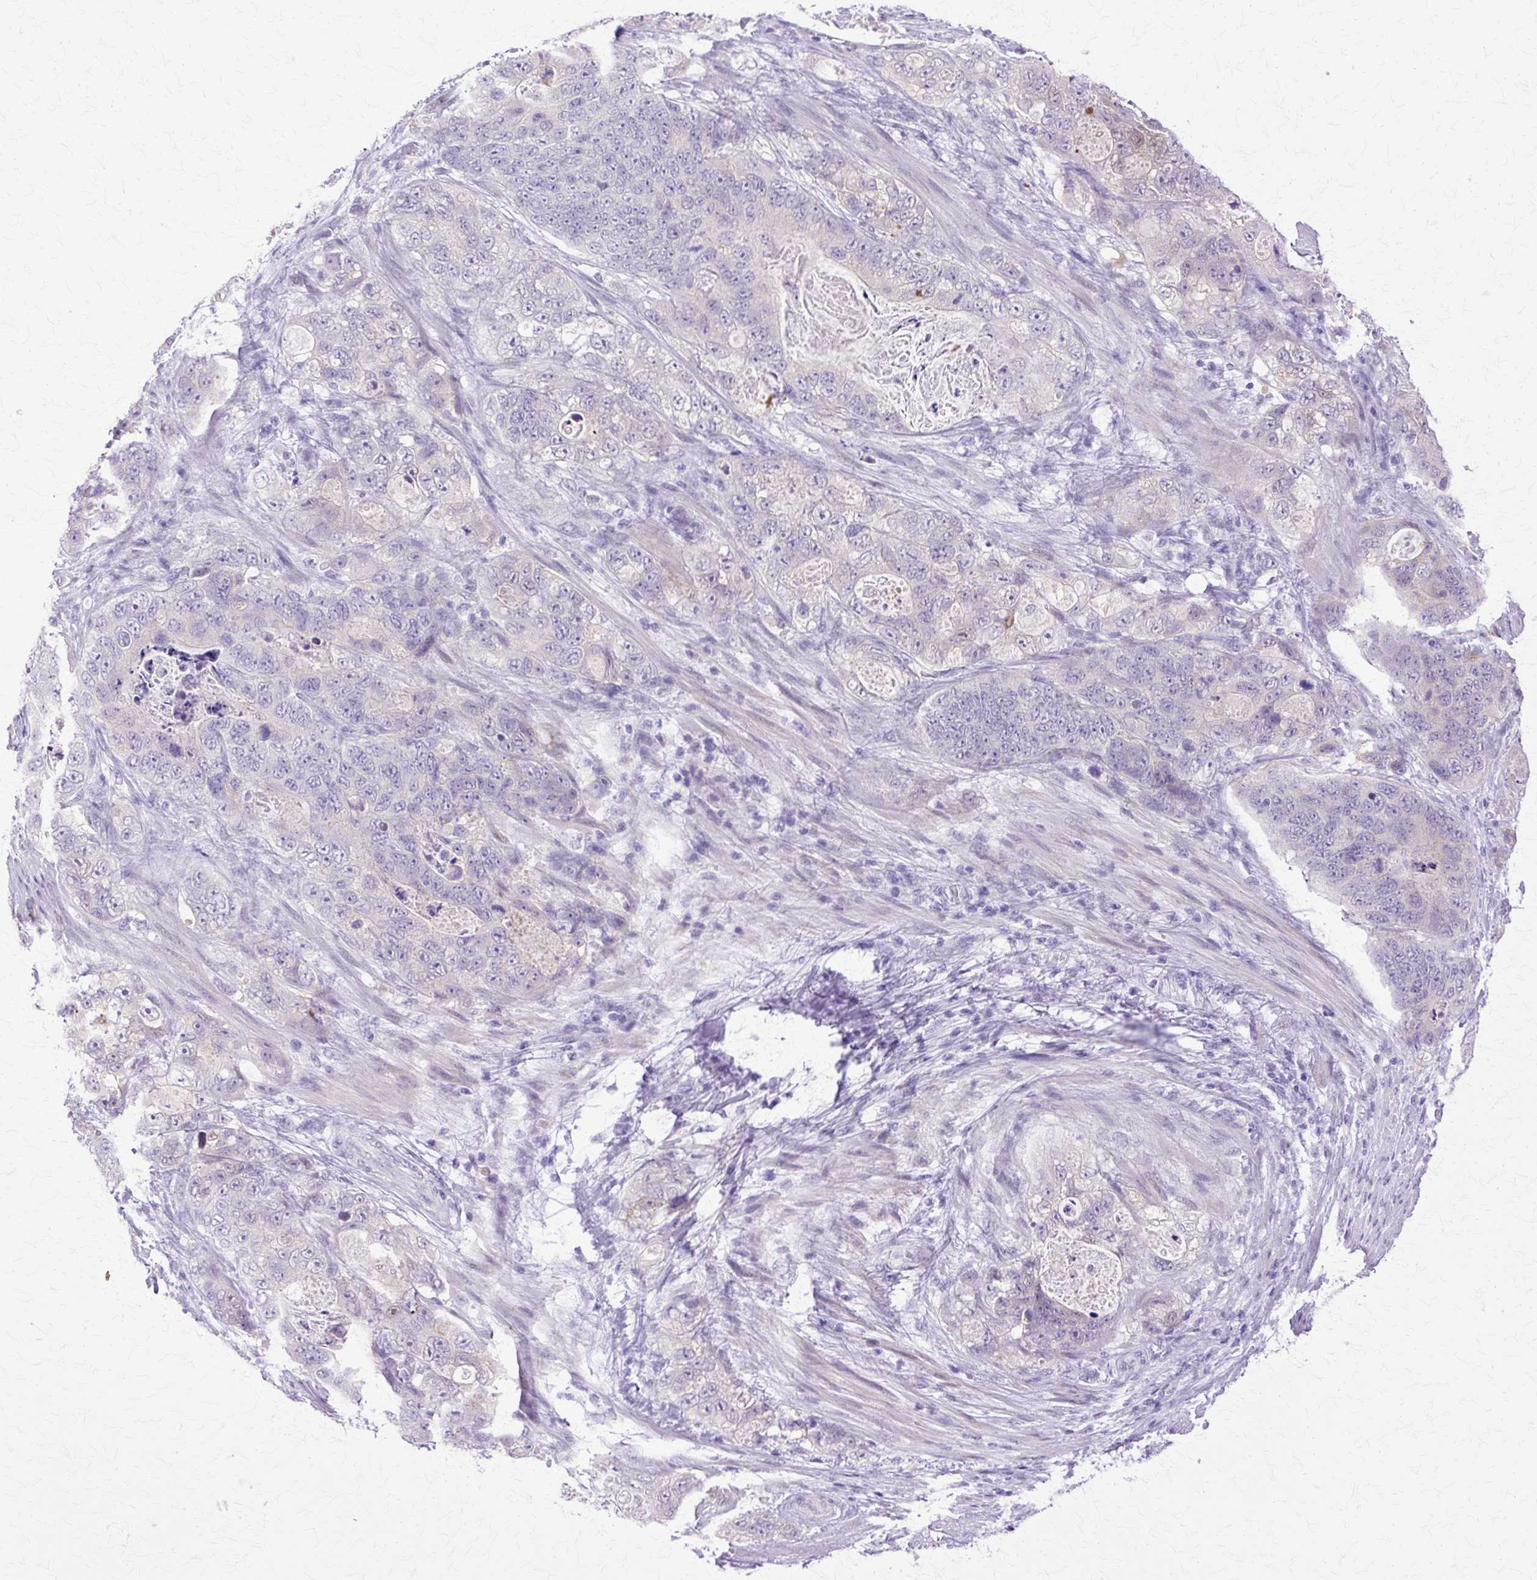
{"staining": {"intensity": "negative", "quantity": "none", "location": "none"}, "tissue": "stomach cancer", "cell_type": "Tumor cells", "image_type": "cancer", "snomed": [{"axis": "morphology", "description": "Normal tissue, NOS"}, {"axis": "morphology", "description": "Adenocarcinoma, NOS"}, {"axis": "topography", "description": "Stomach"}], "caption": "This is an immunohistochemistry histopathology image of stomach cancer (adenocarcinoma). There is no expression in tumor cells.", "gene": "HSPA8", "patient": {"sex": "female", "age": 89}}